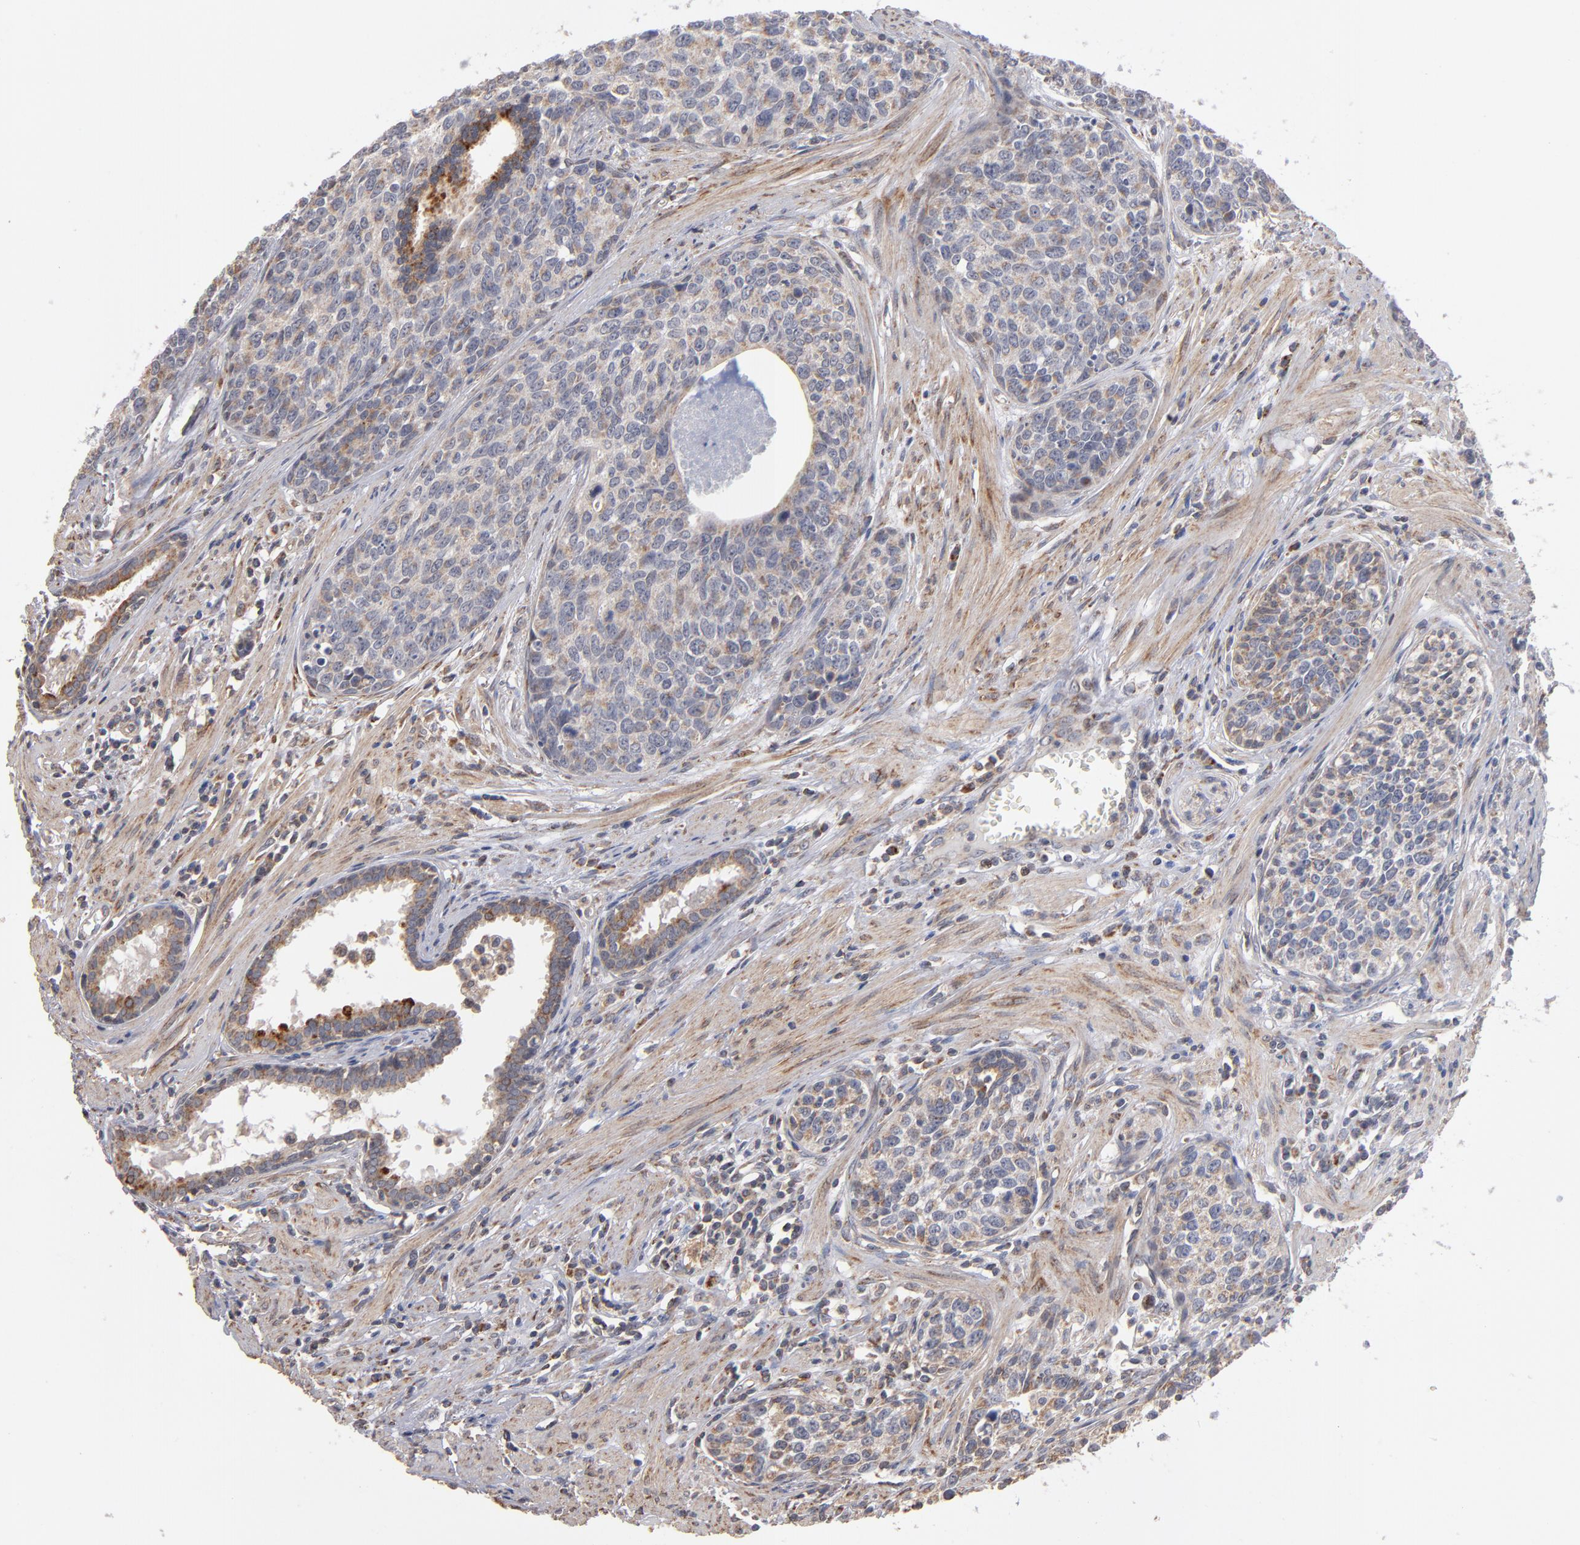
{"staining": {"intensity": "weak", "quantity": ">75%", "location": "cytoplasmic/membranous"}, "tissue": "urothelial cancer", "cell_type": "Tumor cells", "image_type": "cancer", "snomed": [{"axis": "morphology", "description": "Urothelial carcinoma, High grade"}, {"axis": "topography", "description": "Urinary bladder"}], "caption": "Urothelial carcinoma (high-grade) stained with DAB (3,3'-diaminobenzidine) immunohistochemistry (IHC) reveals low levels of weak cytoplasmic/membranous expression in about >75% of tumor cells. Nuclei are stained in blue.", "gene": "MIPOL1", "patient": {"sex": "male", "age": 81}}